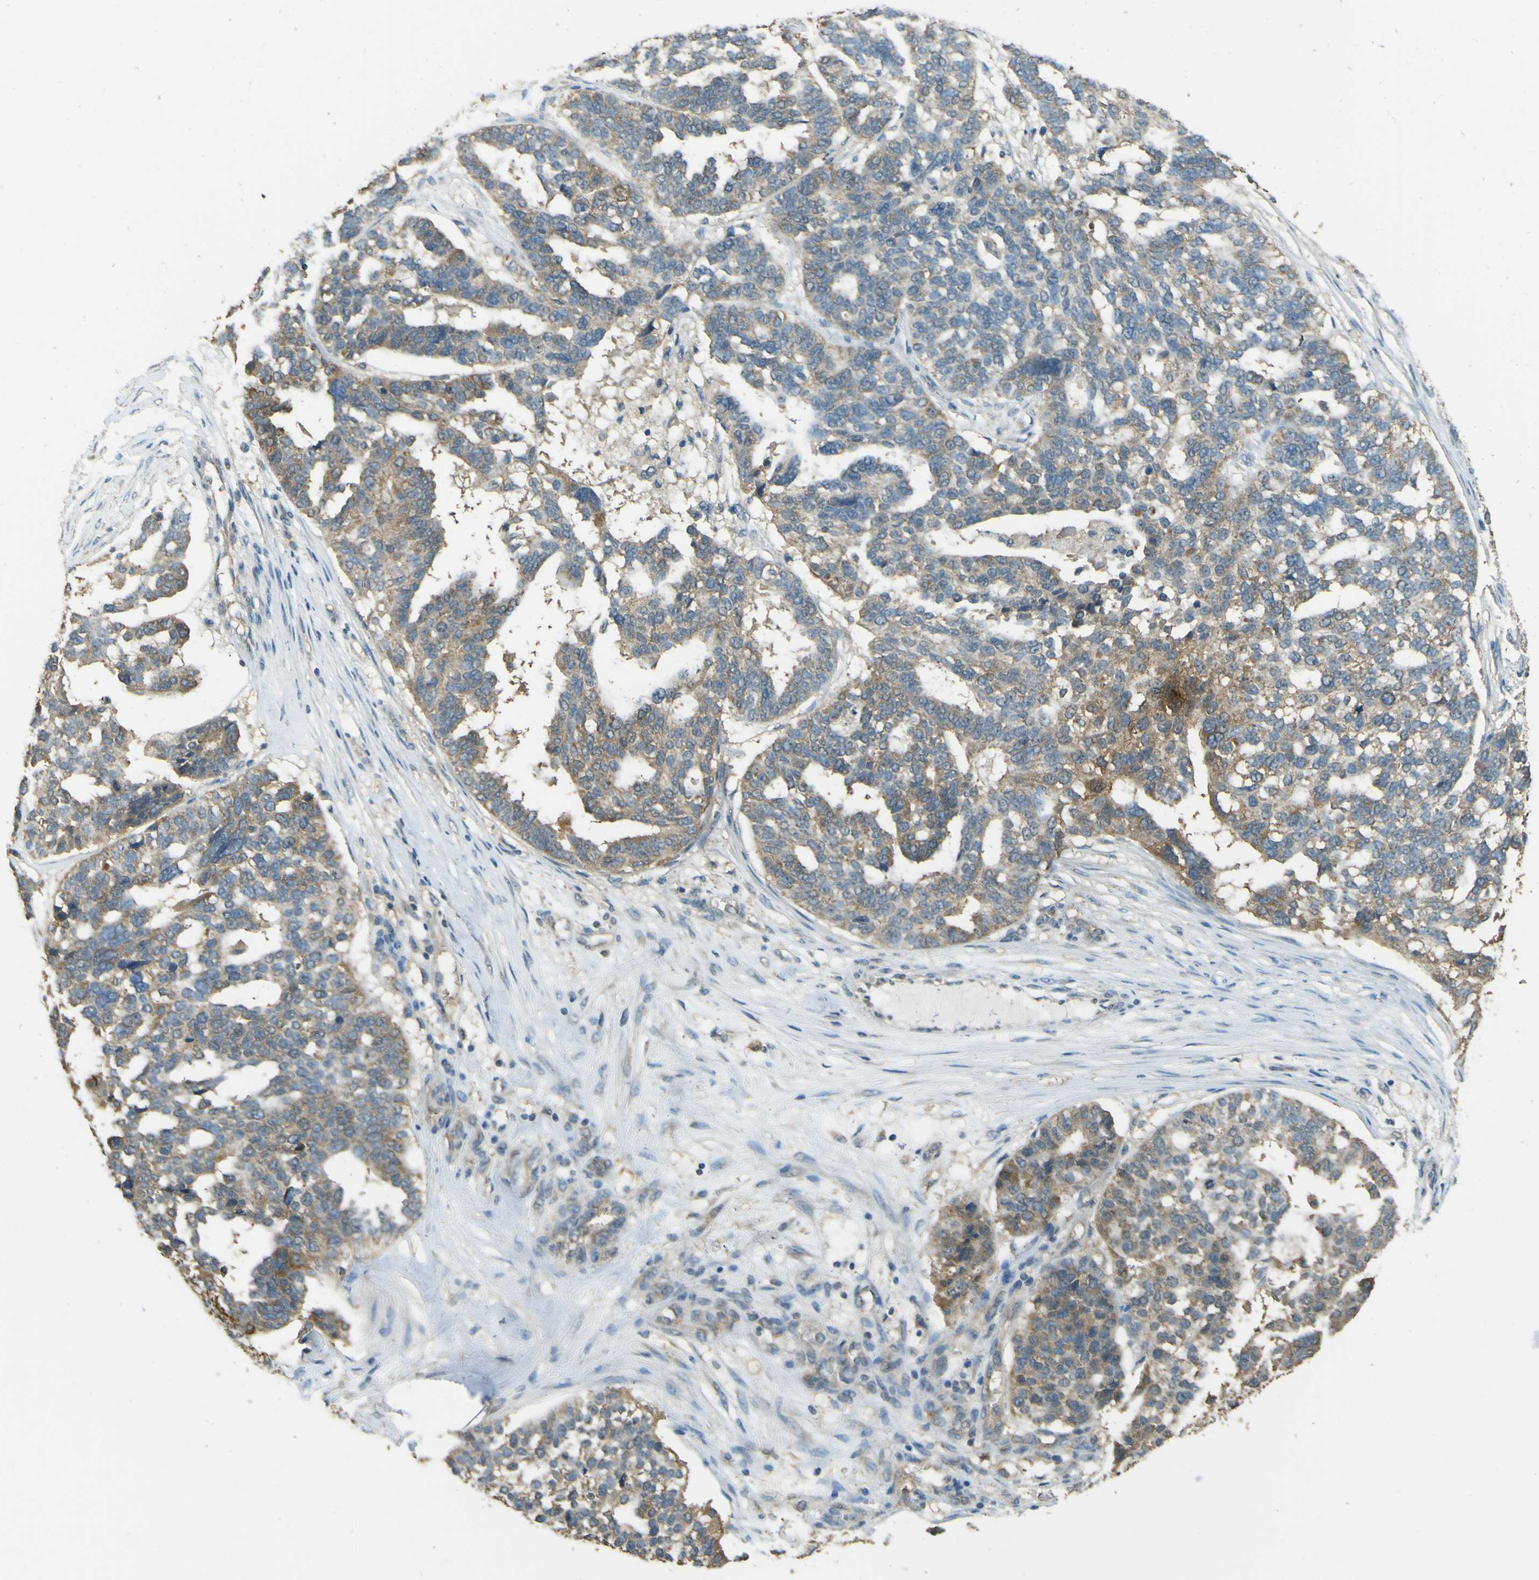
{"staining": {"intensity": "moderate", "quantity": "<25%", "location": "cytoplasmic/membranous"}, "tissue": "ovarian cancer", "cell_type": "Tumor cells", "image_type": "cancer", "snomed": [{"axis": "morphology", "description": "Cystadenocarcinoma, serous, NOS"}, {"axis": "topography", "description": "Ovary"}], "caption": "Moderate cytoplasmic/membranous expression is appreciated in about <25% of tumor cells in ovarian cancer (serous cystadenocarcinoma).", "gene": "GOLGA1", "patient": {"sex": "female", "age": 59}}